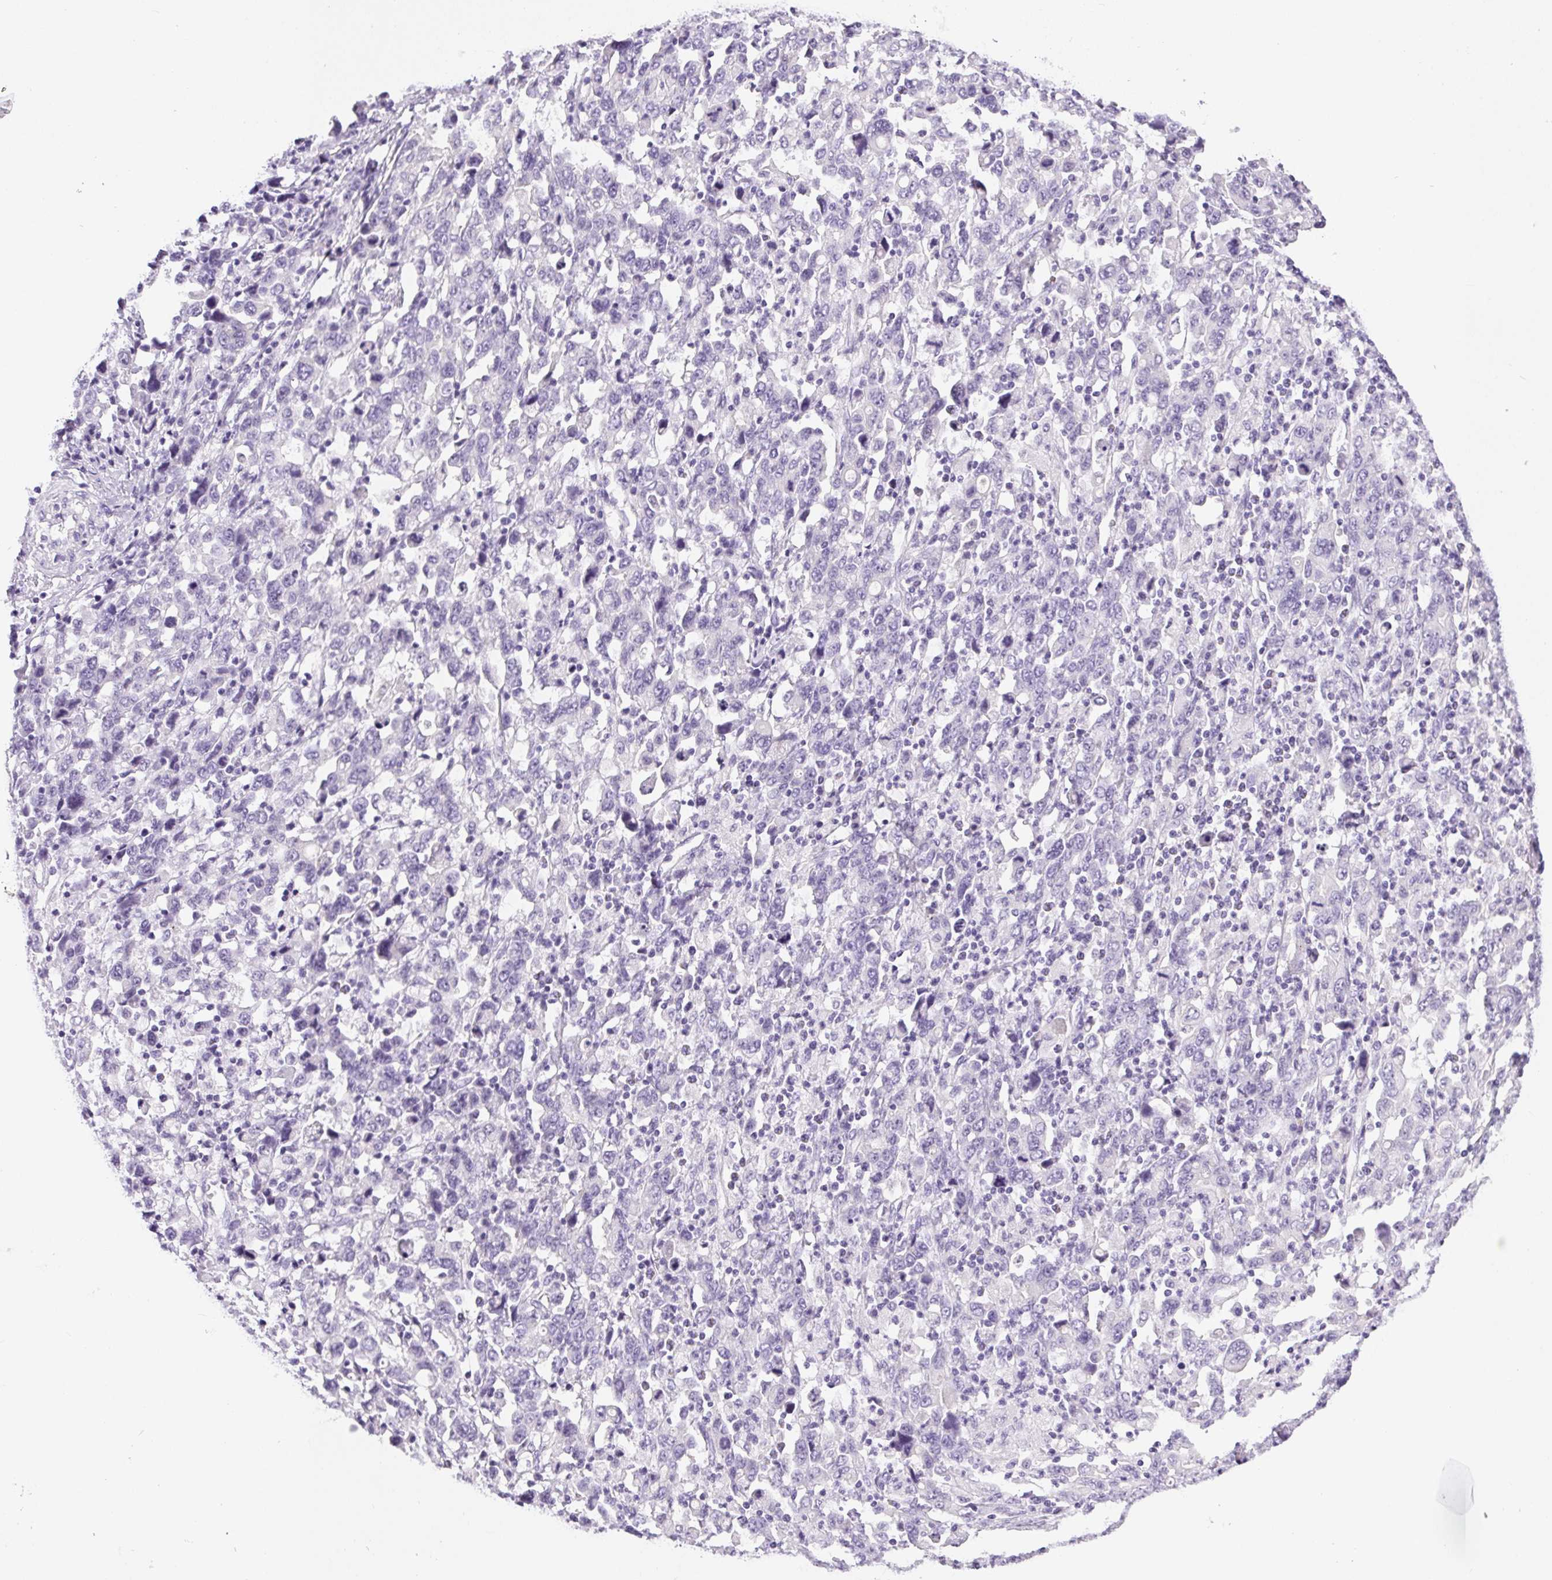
{"staining": {"intensity": "negative", "quantity": "none", "location": "none"}, "tissue": "stomach cancer", "cell_type": "Tumor cells", "image_type": "cancer", "snomed": [{"axis": "morphology", "description": "Adenocarcinoma, NOS"}, {"axis": "topography", "description": "Stomach, upper"}], "caption": "Immunohistochemistry (IHC) of human adenocarcinoma (stomach) shows no expression in tumor cells.", "gene": "C20orf85", "patient": {"sex": "male", "age": 69}}